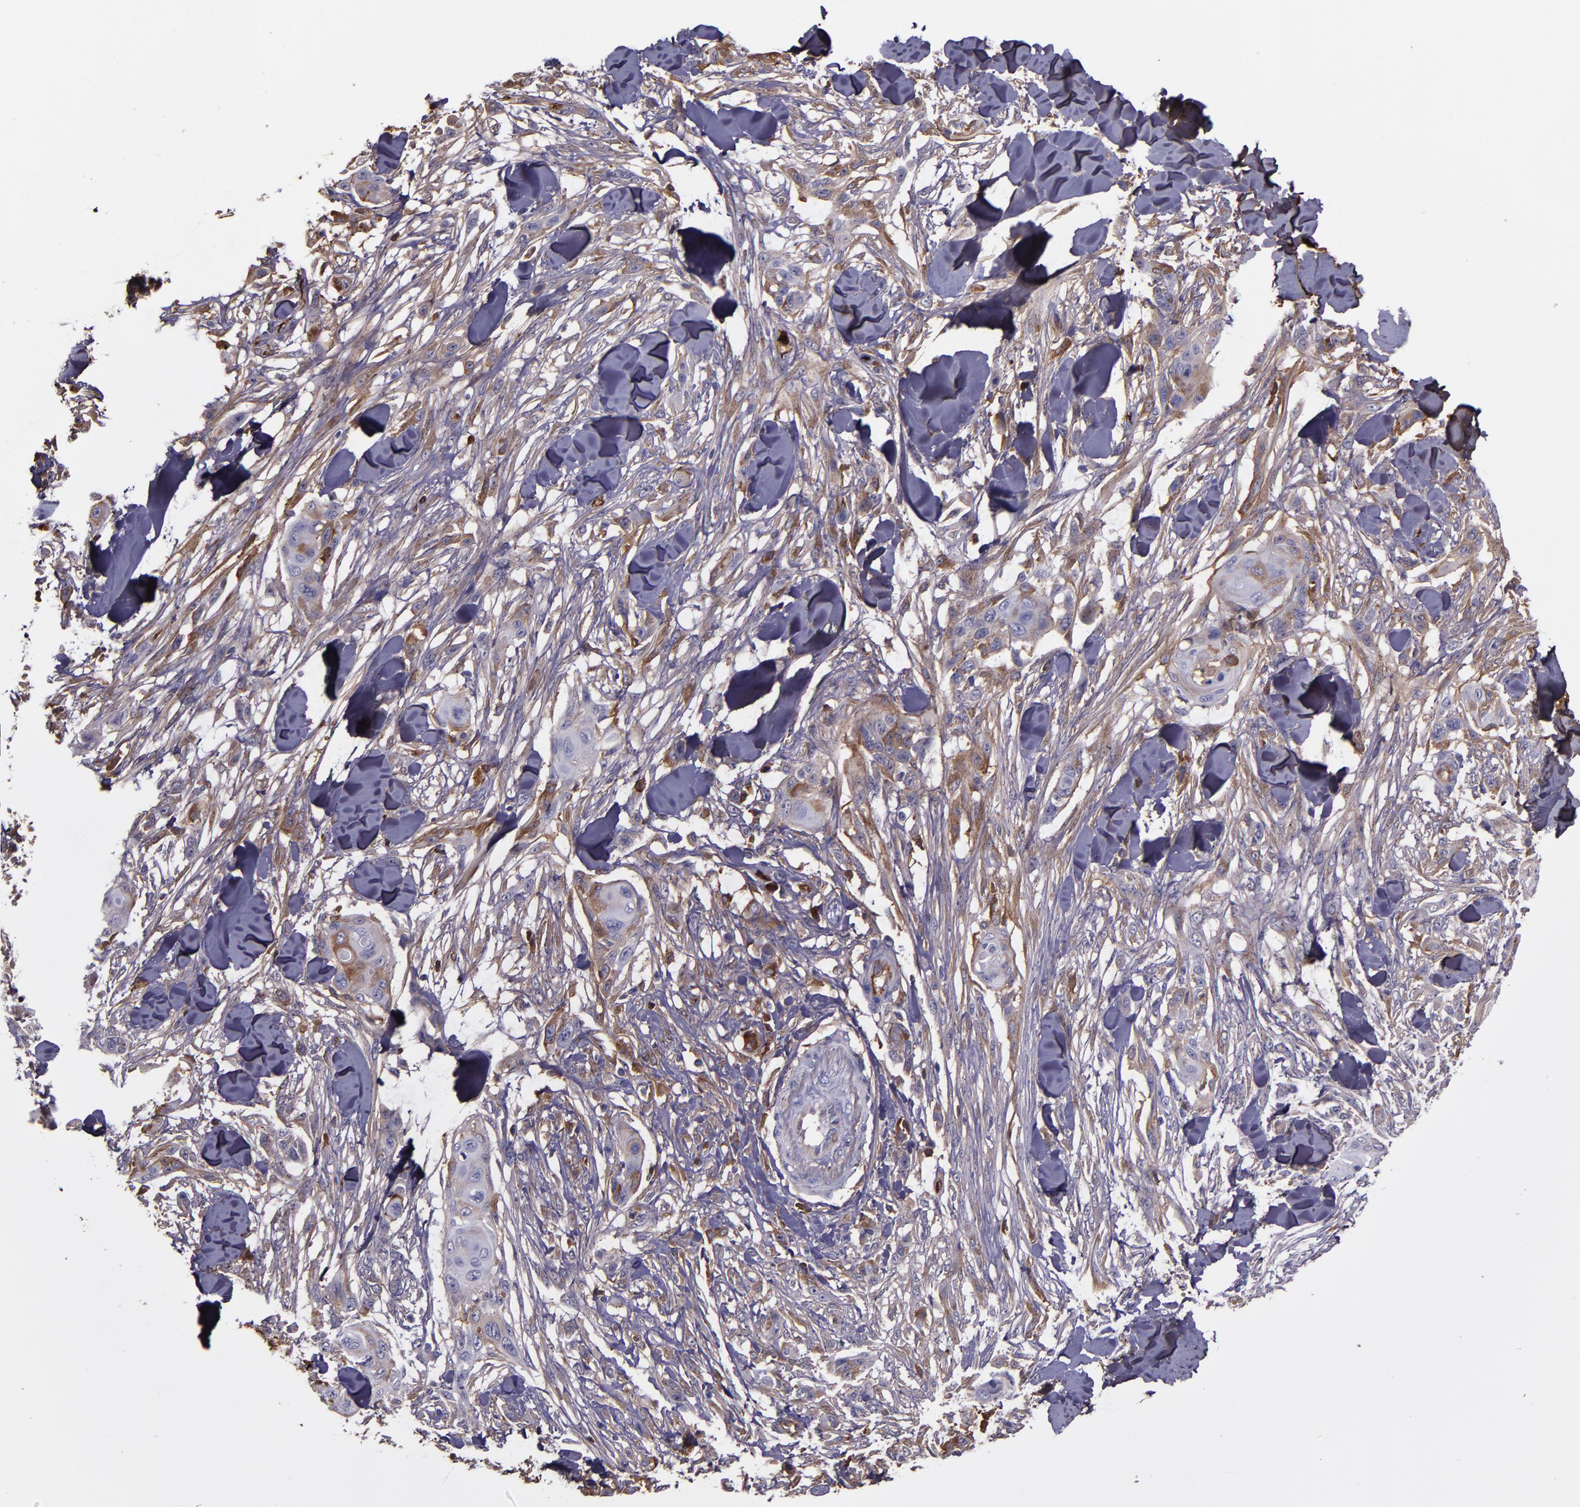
{"staining": {"intensity": "weak", "quantity": "25%-75%", "location": "cytoplasmic/membranous"}, "tissue": "skin cancer", "cell_type": "Tumor cells", "image_type": "cancer", "snomed": [{"axis": "morphology", "description": "Squamous cell carcinoma, NOS"}, {"axis": "topography", "description": "Skin"}], "caption": "Immunohistochemistry (IHC) photomicrograph of neoplastic tissue: skin squamous cell carcinoma stained using IHC shows low levels of weak protein expression localized specifically in the cytoplasmic/membranous of tumor cells, appearing as a cytoplasmic/membranous brown color.", "gene": "A2M", "patient": {"sex": "female", "age": 59}}